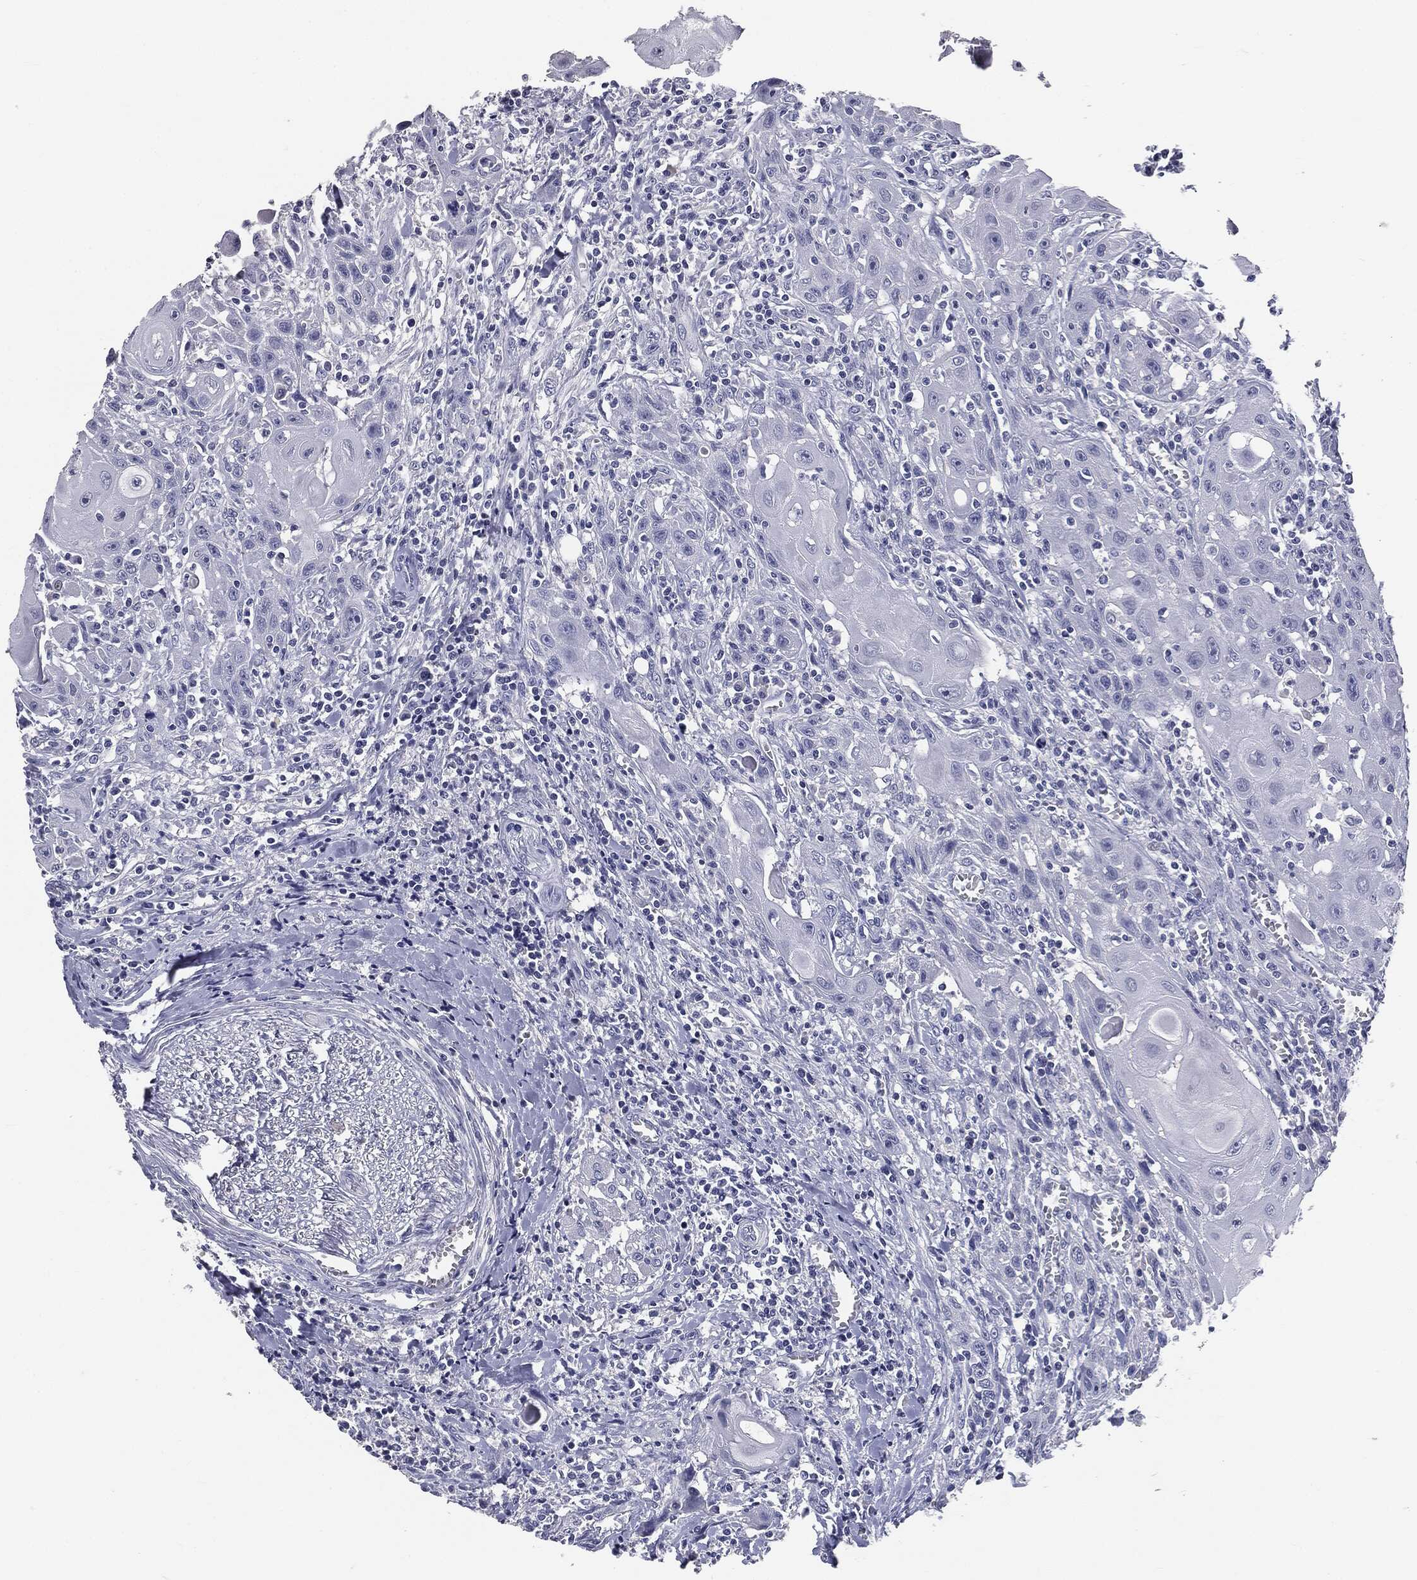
{"staining": {"intensity": "negative", "quantity": "none", "location": "none"}, "tissue": "head and neck cancer", "cell_type": "Tumor cells", "image_type": "cancer", "snomed": [{"axis": "morphology", "description": "Normal tissue, NOS"}, {"axis": "morphology", "description": "Squamous cell carcinoma, NOS"}, {"axis": "topography", "description": "Oral tissue"}, {"axis": "topography", "description": "Head-Neck"}], "caption": "Immunohistochemical staining of head and neck cancer shows no significant expression in tumor cells.", "gene": "AFP", "patient": {"sex": "male", "age": 71}}